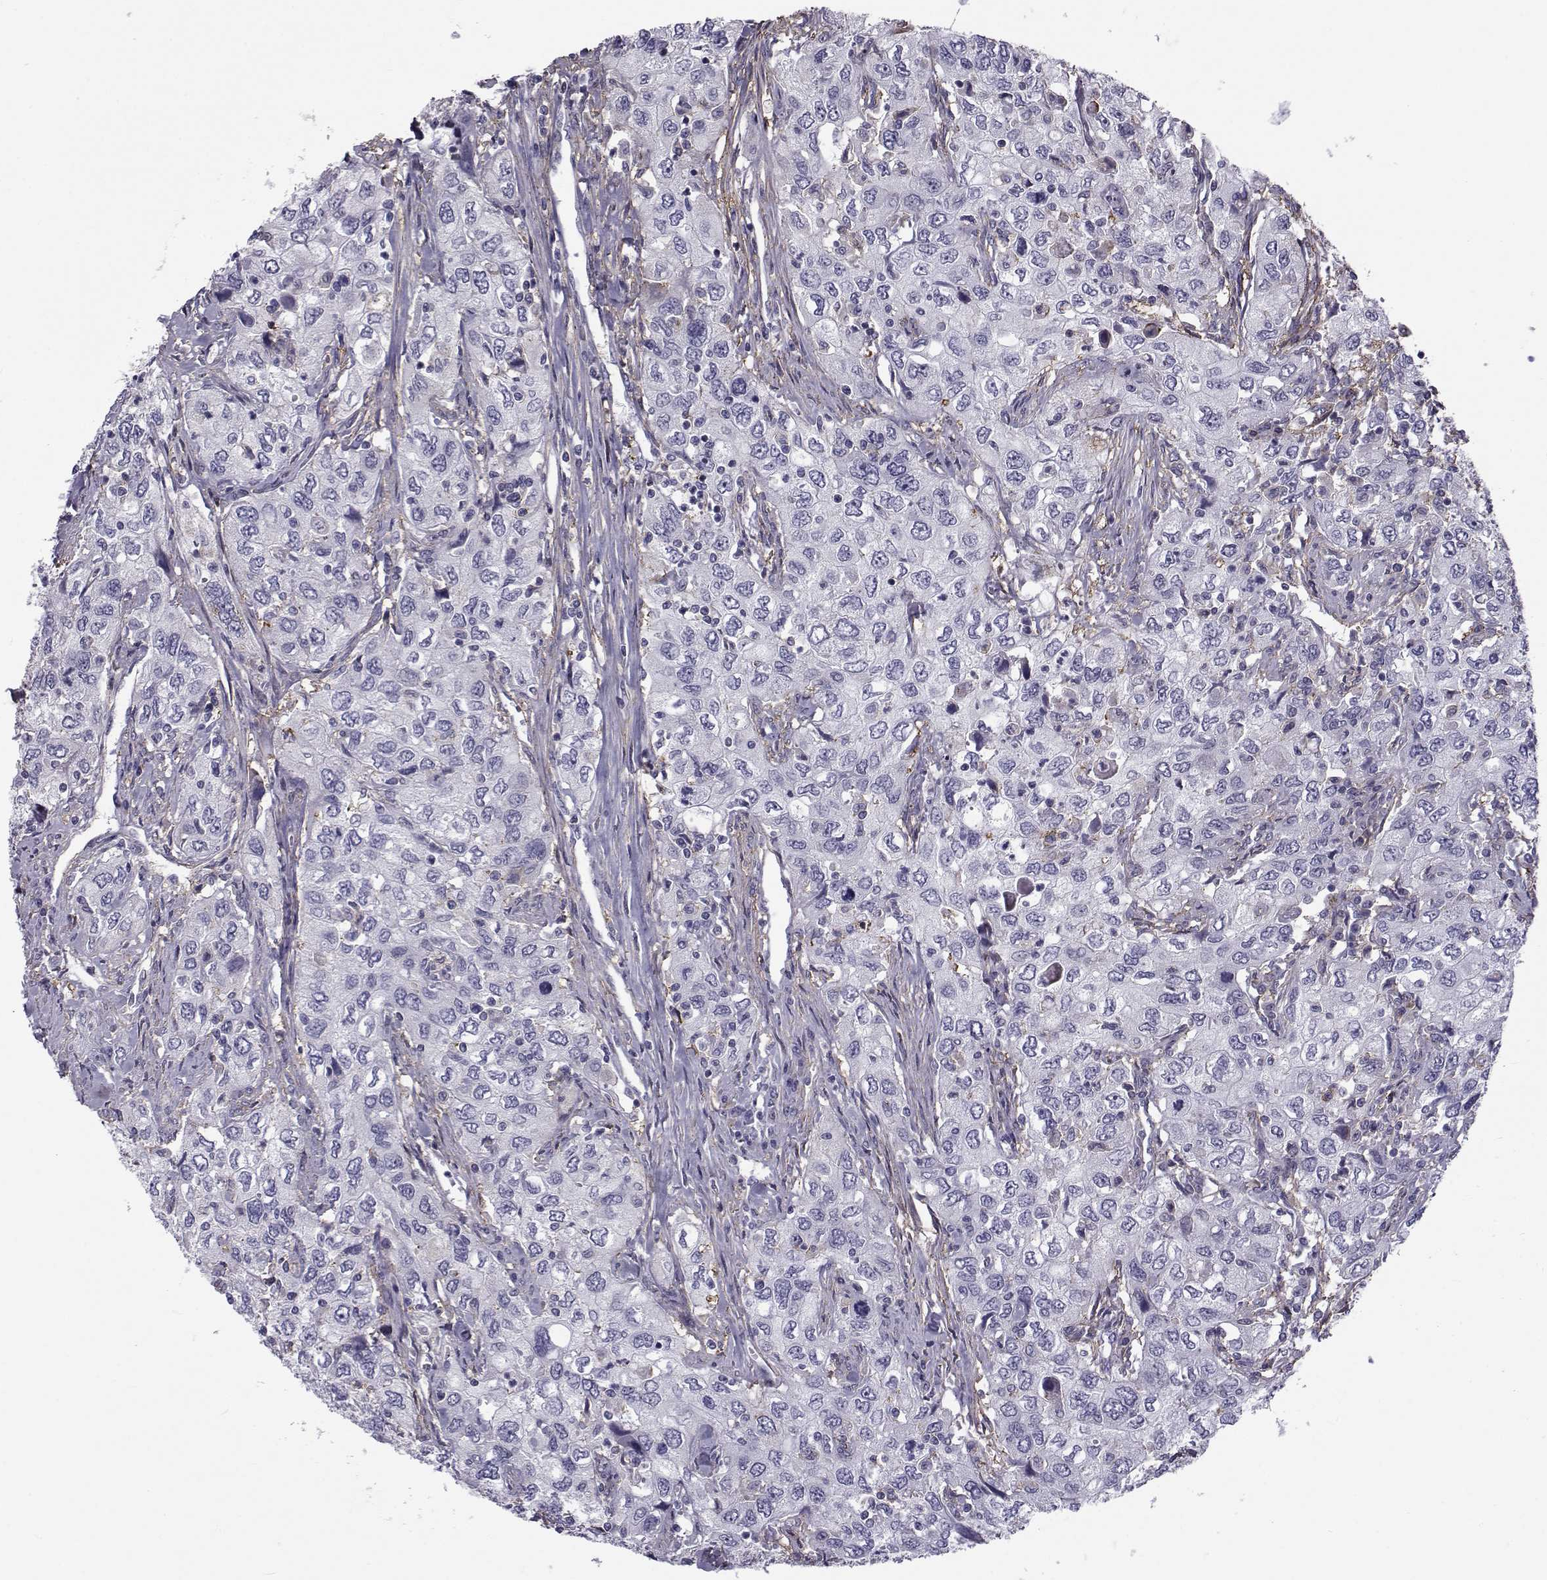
{"staining": {"intensity": "negative", "quantity": "none", "location": "none"}, "tissue": "urothelial cancer", "cell_type": "Tumor cells", "image_type": "cancer", "snomed": [{"axis": "morphology", "description": "Urothelial carcinoma, High grade"}, {"axis": "topography", "description": "Urinary bladder"}], "caption": "This is an IHC photomicrograph of urothelial carcinoma (high-grade). There is no staining in tumor cells.", "gene": "LRRC27", "patient": {"sex": "male", "age": 76}}